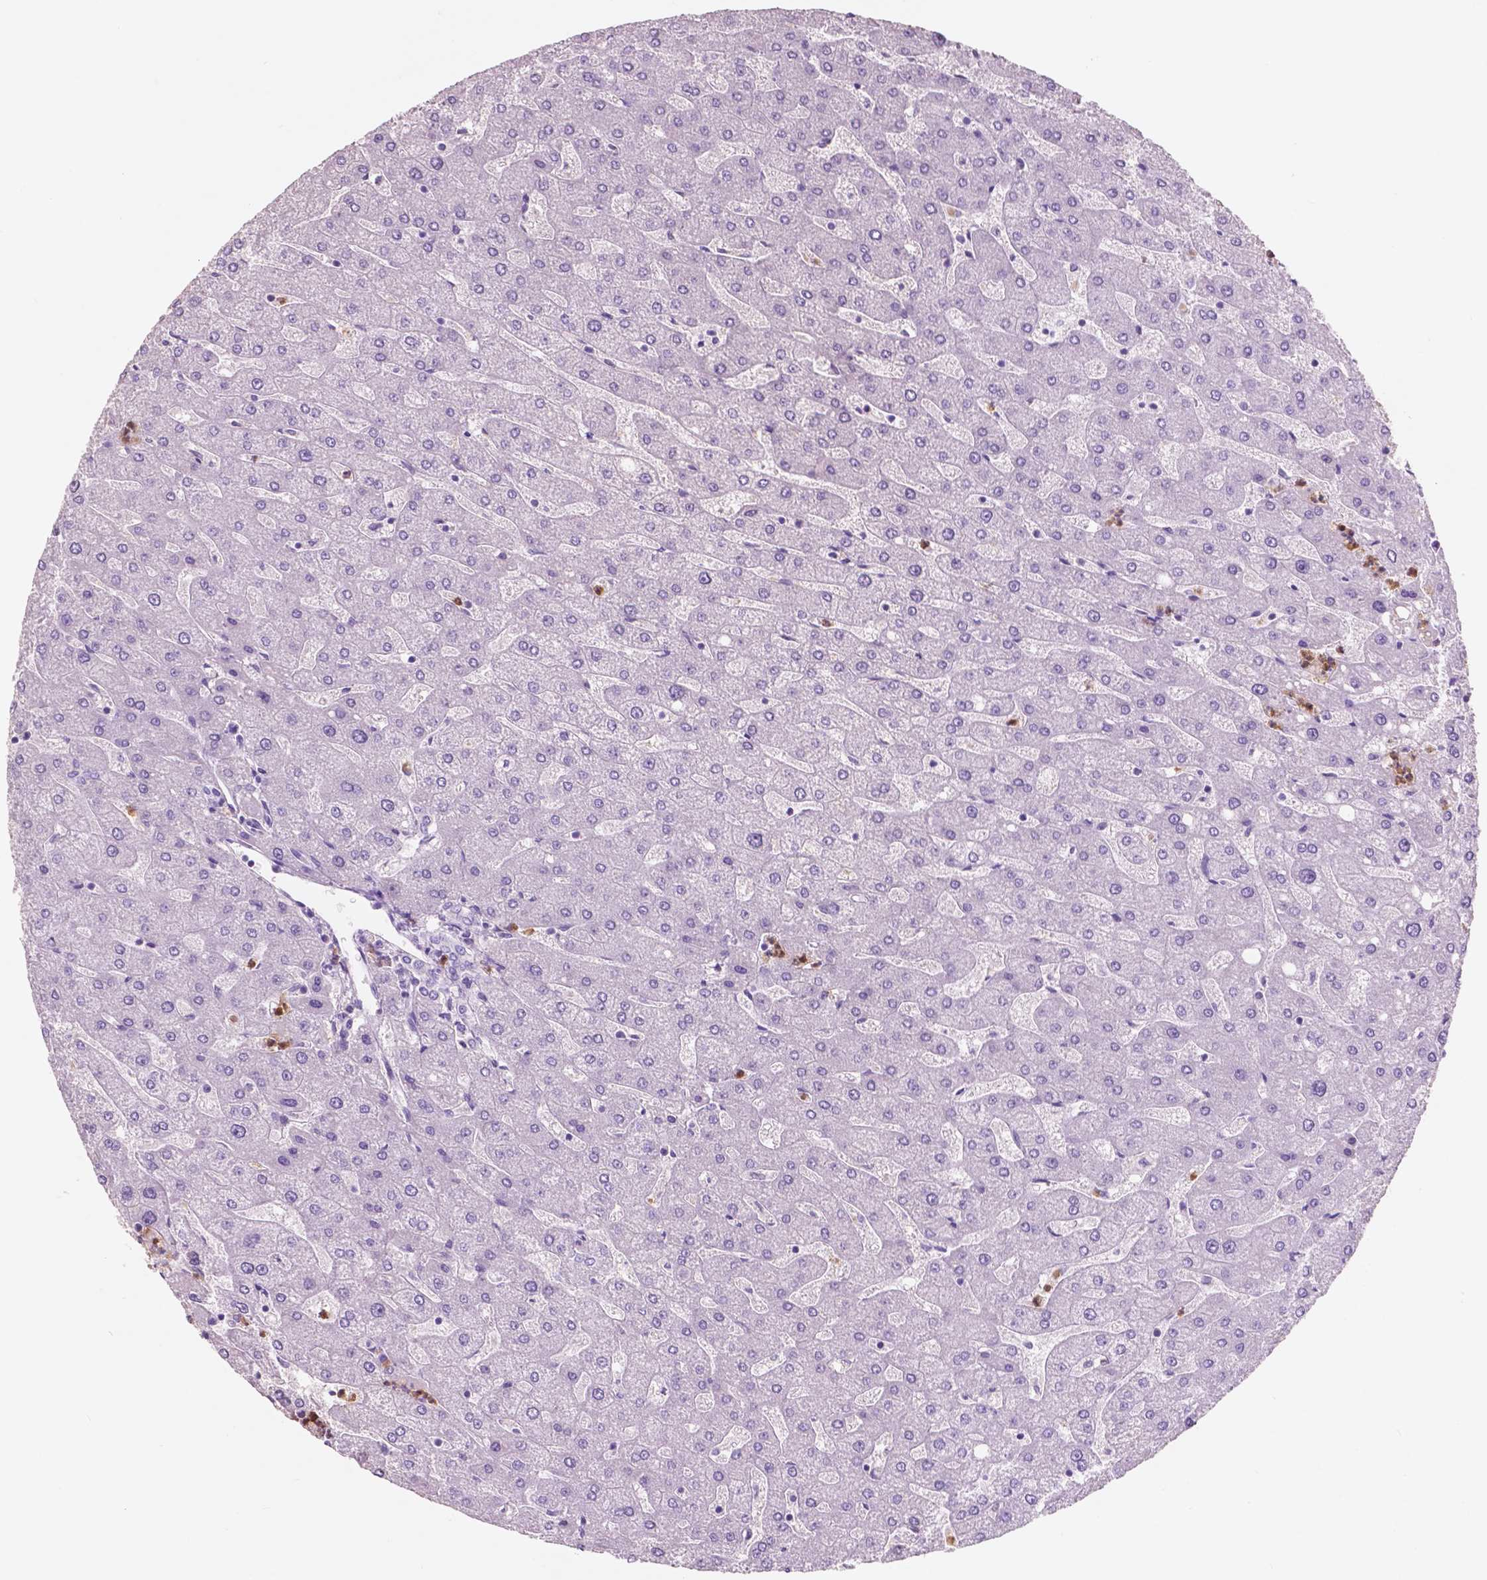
{"staining": {"intensity": "negative", "quantity": "none", "location": "none"}, "tissue": "liver", "cell_type": "Cholangiocytes", "image_type": "normal", "snomed": [{"axis": "morphology", "description": "Normal tissue, NOS"}, {"axis": "topography", "description": "Liver"}], "caption": "IHC of unremarkable liver reveals no positivity in cholangiocytes. The staining was performed using DAB to visualize the protein expression in brown, while the nuclei were stained in blue with hematoxylin (Magnification: 20x).", "gene": "CUZD1", "patient": {"sex": "male", "age": 67}}